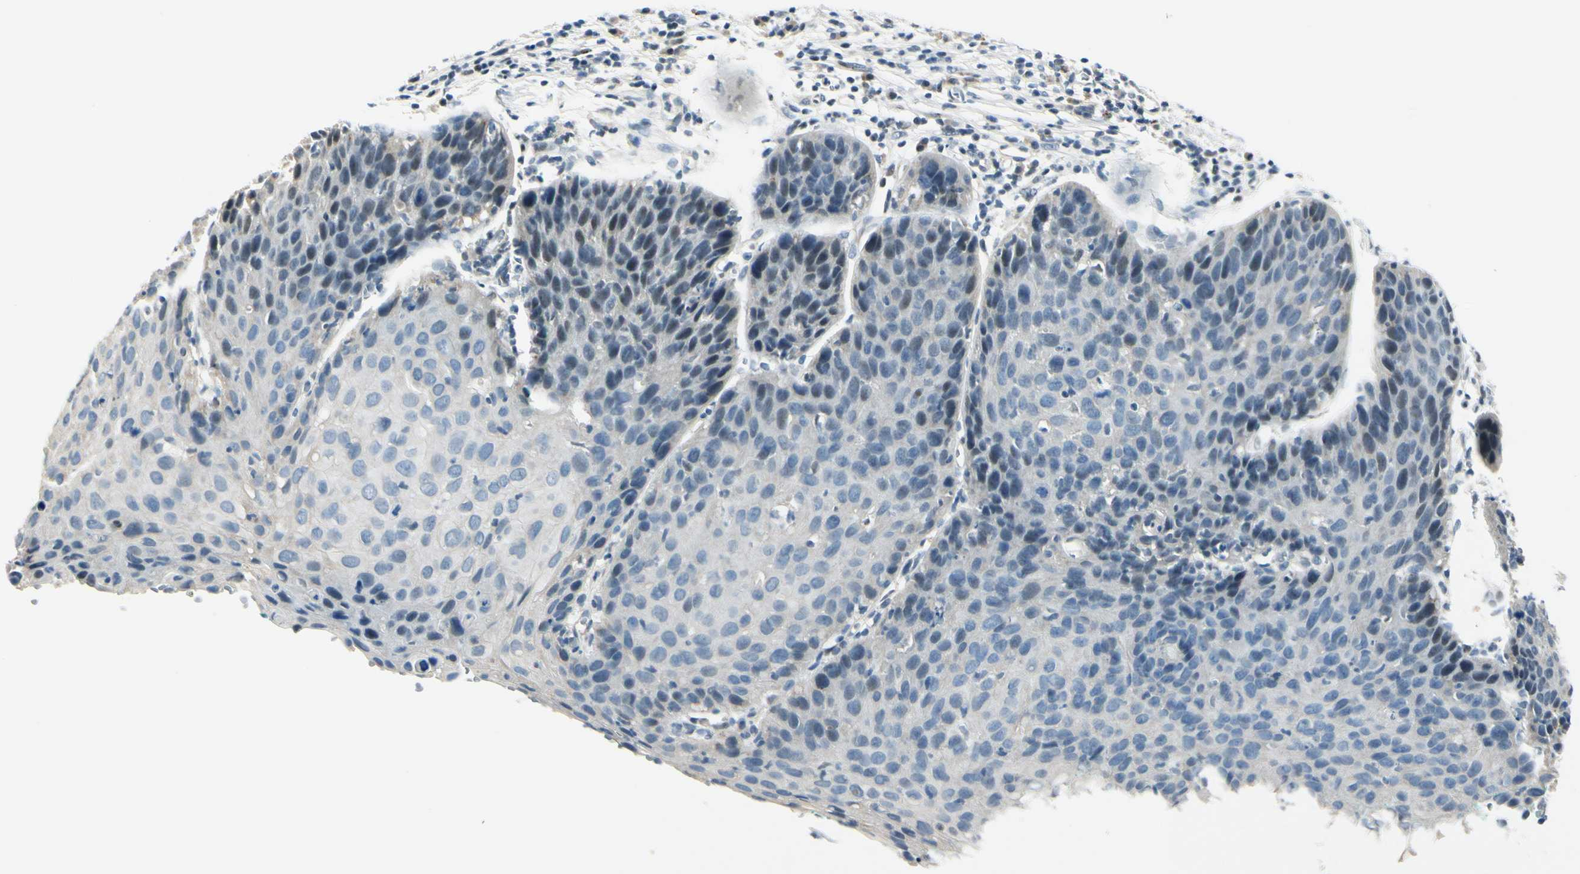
{"staining": {"intensity": "negative", "quantity": "none", "location": "none"}, "tissue": "cervical cancer", "cell_type": "Tumor cells", "image_type": "cancer", "snomed": [{"axis": "morphology", "description": "Squamous cell carcinoma, NOS"}, {"axis": "topography", "description": "Cervix"}], "caption": "High power microscopy micrograph of an IHC histopathology image of cervical cancer (squamous cell carcinoma), revealing no significant expression in tumor cells.", "gene": "B4GALNT1", "patient": {"sex": "female", "age": 38}}